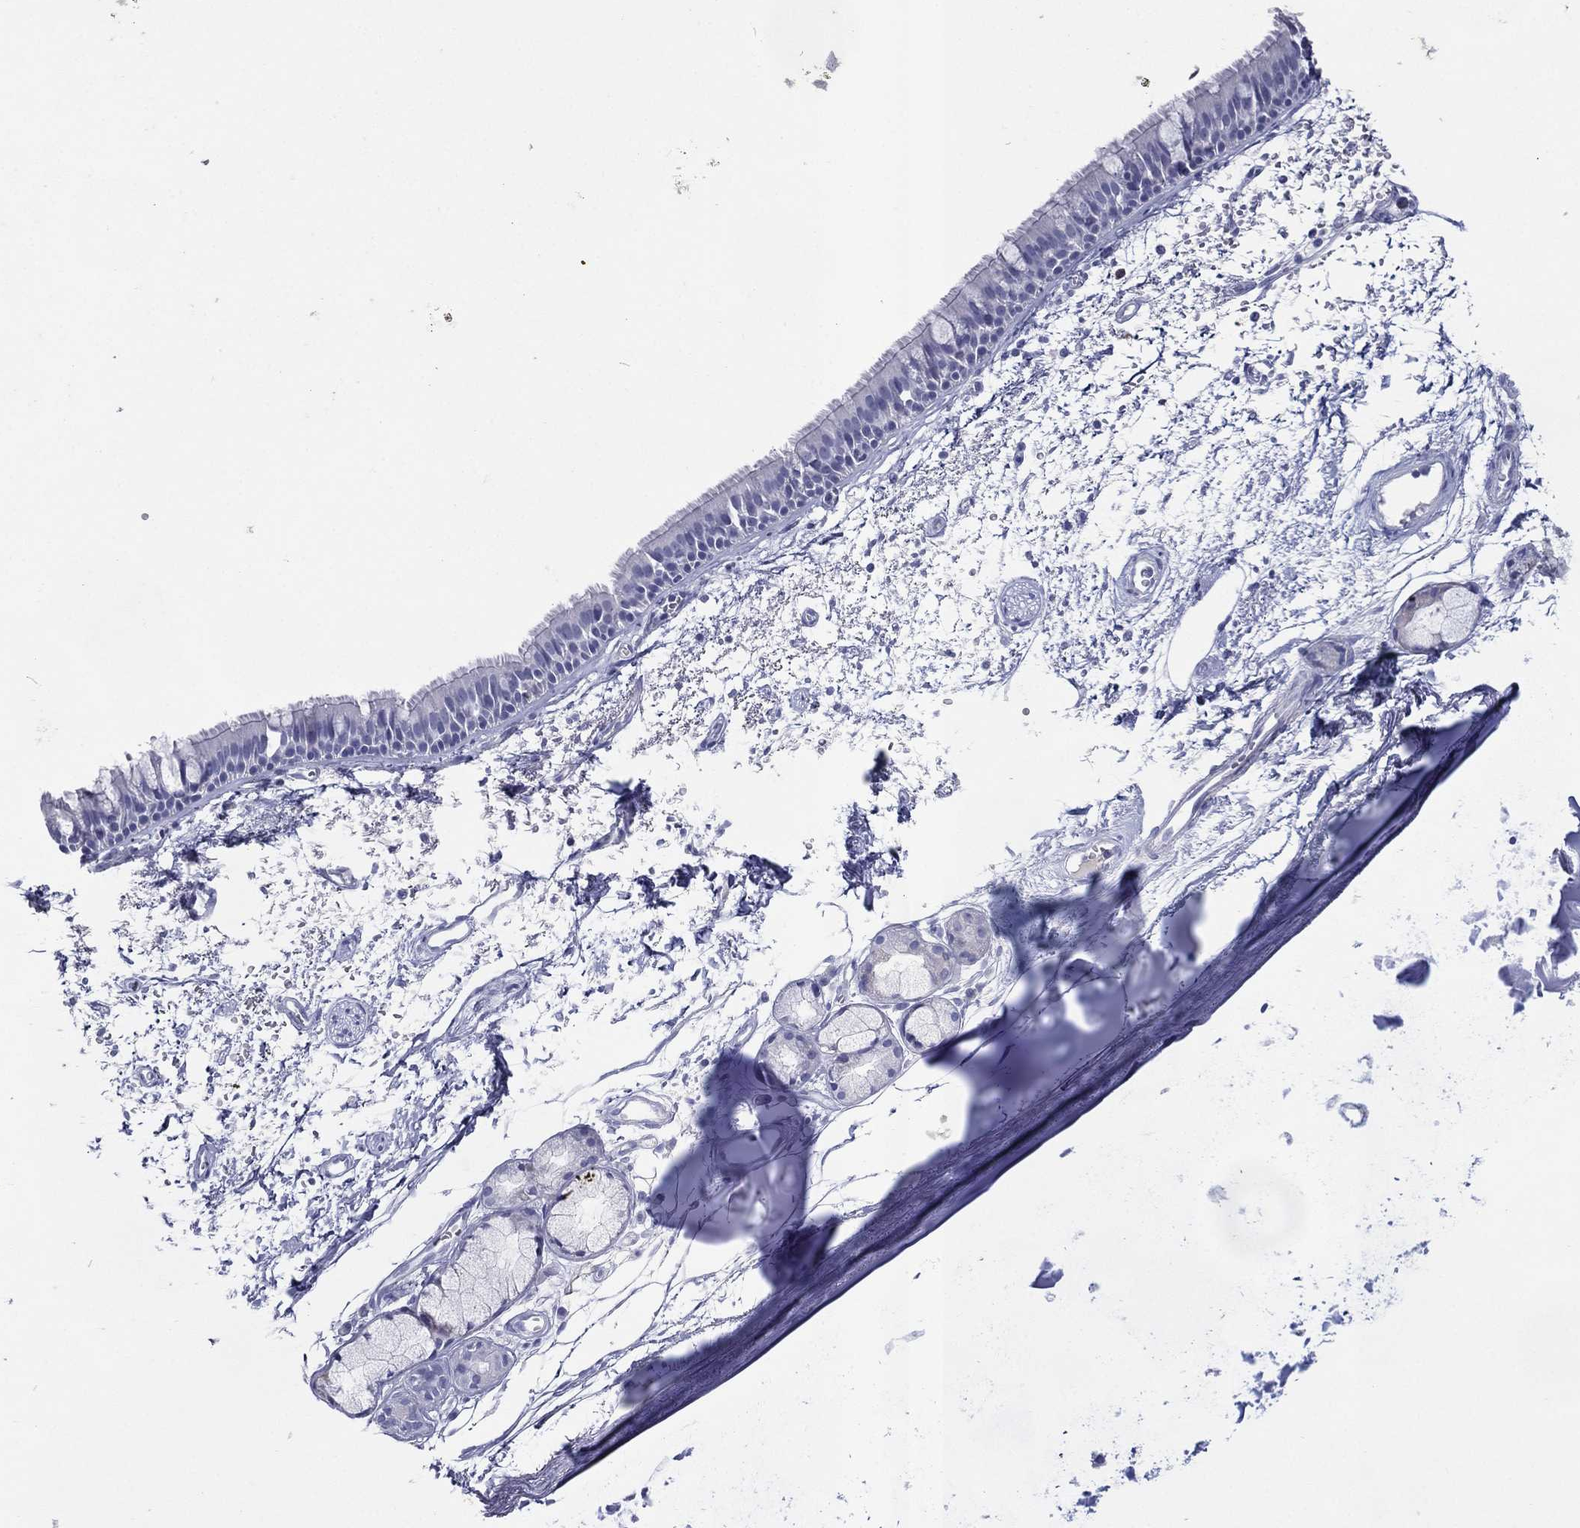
{"staining": {"intensity": "negative", "quantity": "none", "location": "none"}, "tissue": "bronchus", "cell_type": "Respiratory epithelial cells", "image_type": "normal", "snomed": [{"axis": "morphology", "description": "Normal tissue, NOS"}, {"axis": "topography", "description": "Cartilage tissue"}, {"axis": "topography", "description": "Bronchus"}], "caption": "The micrograph demonstrates no staining of respiratory epithelial cells in benign bronchus.", "gene": "KIF2C", "patient": {"sex": "male", "age": 66}}